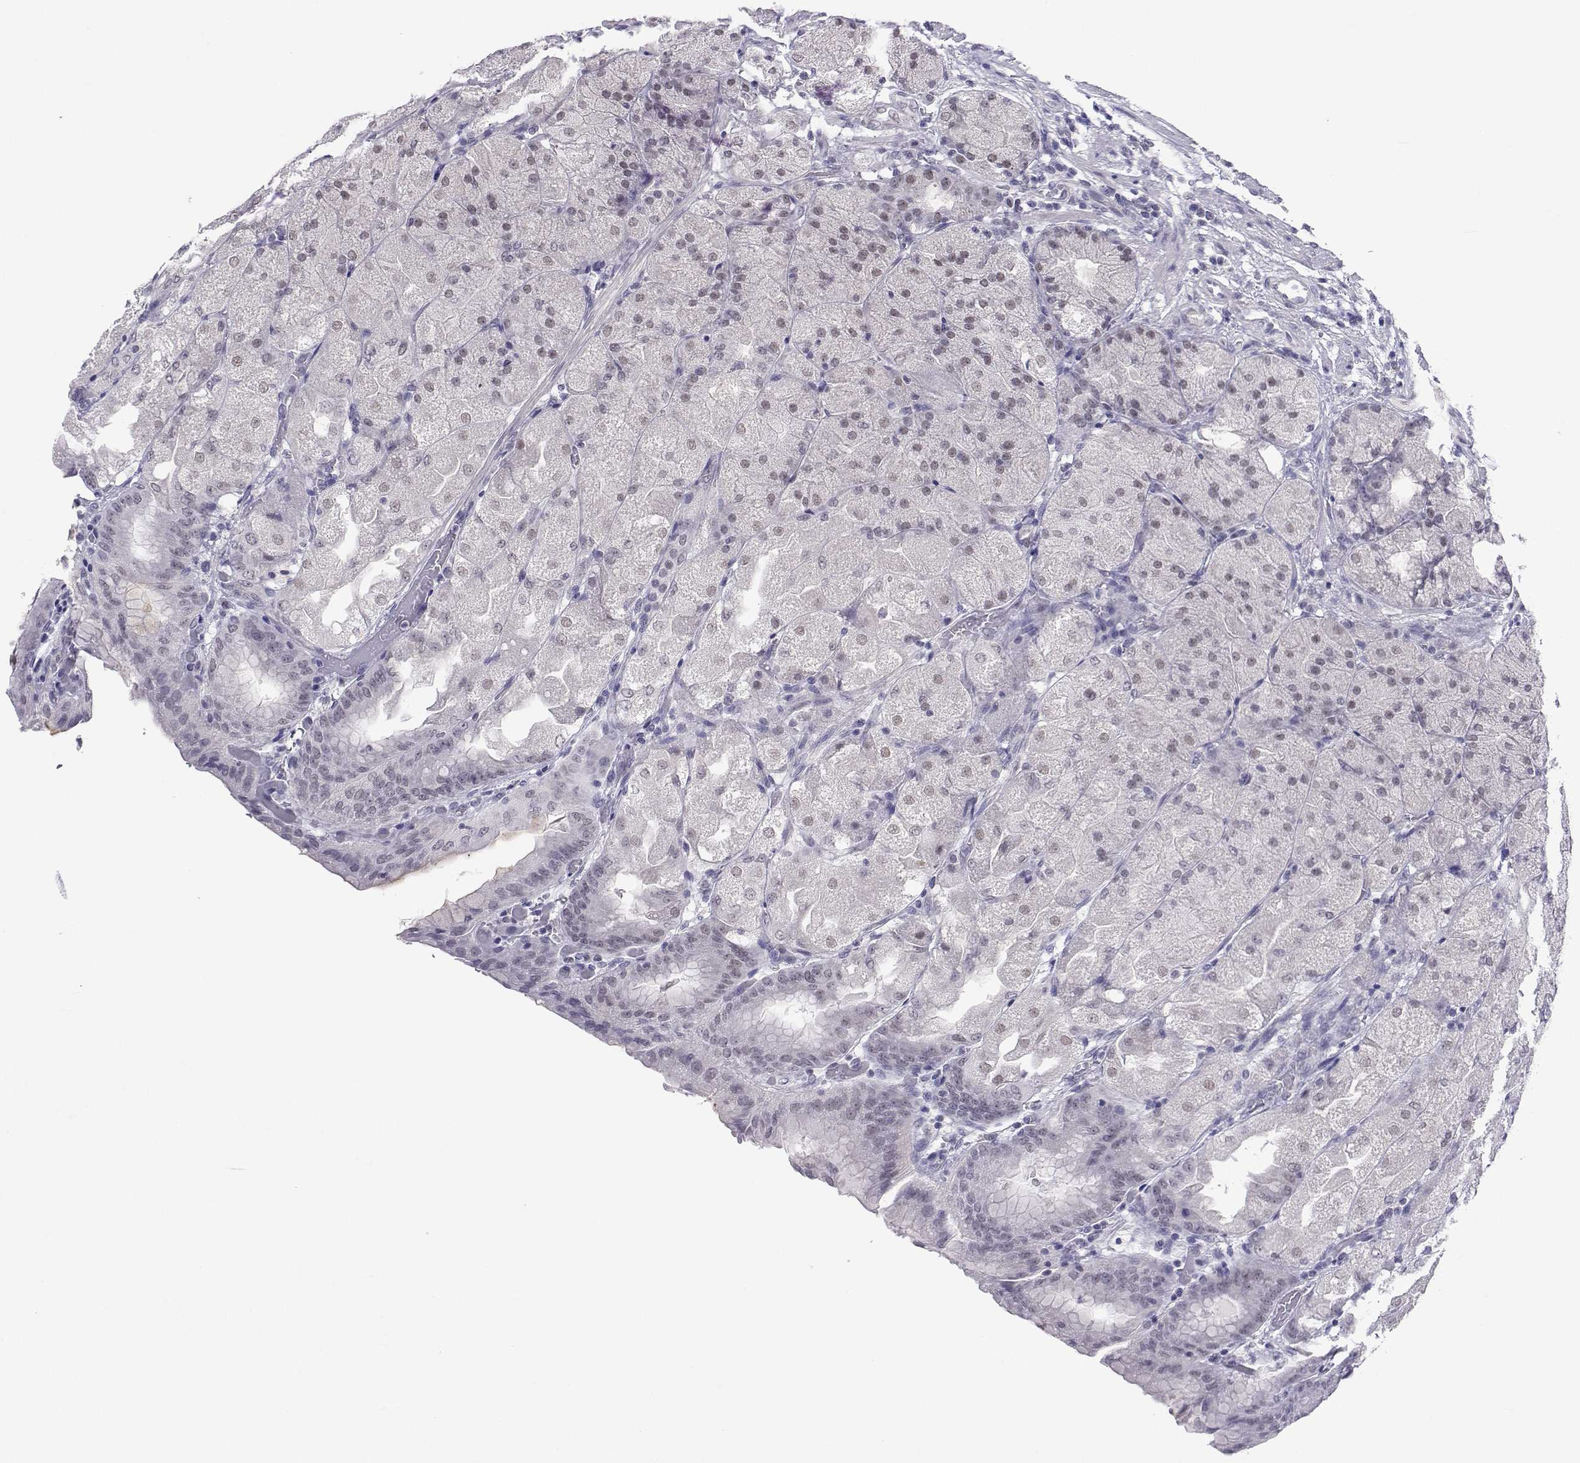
{"staining": {"intensity": "weak", "quantity": "25%-75%", "location": "nuclear"}, "tissue": "stomach", "cell_type": "Glandular cells", "image_type": "normal", "snomed": [{"axis": "morphology", "description": "Normal tissue, NOS"}, {"axis": "topography", "description": "Stomach, upper"}, {"axis": "topography", "description": "Stomach"}, {"axis": "topography", "description": "Stomach, lower"}], "caption": "An immunohistochemistry (IHC) micrograph of benign tissue is shown. Protein staining in brown shows weak nuclear positivity in stomach within glandular cells.", "gene": "MED26", "patient": {"sex": "male", "age": 62}}